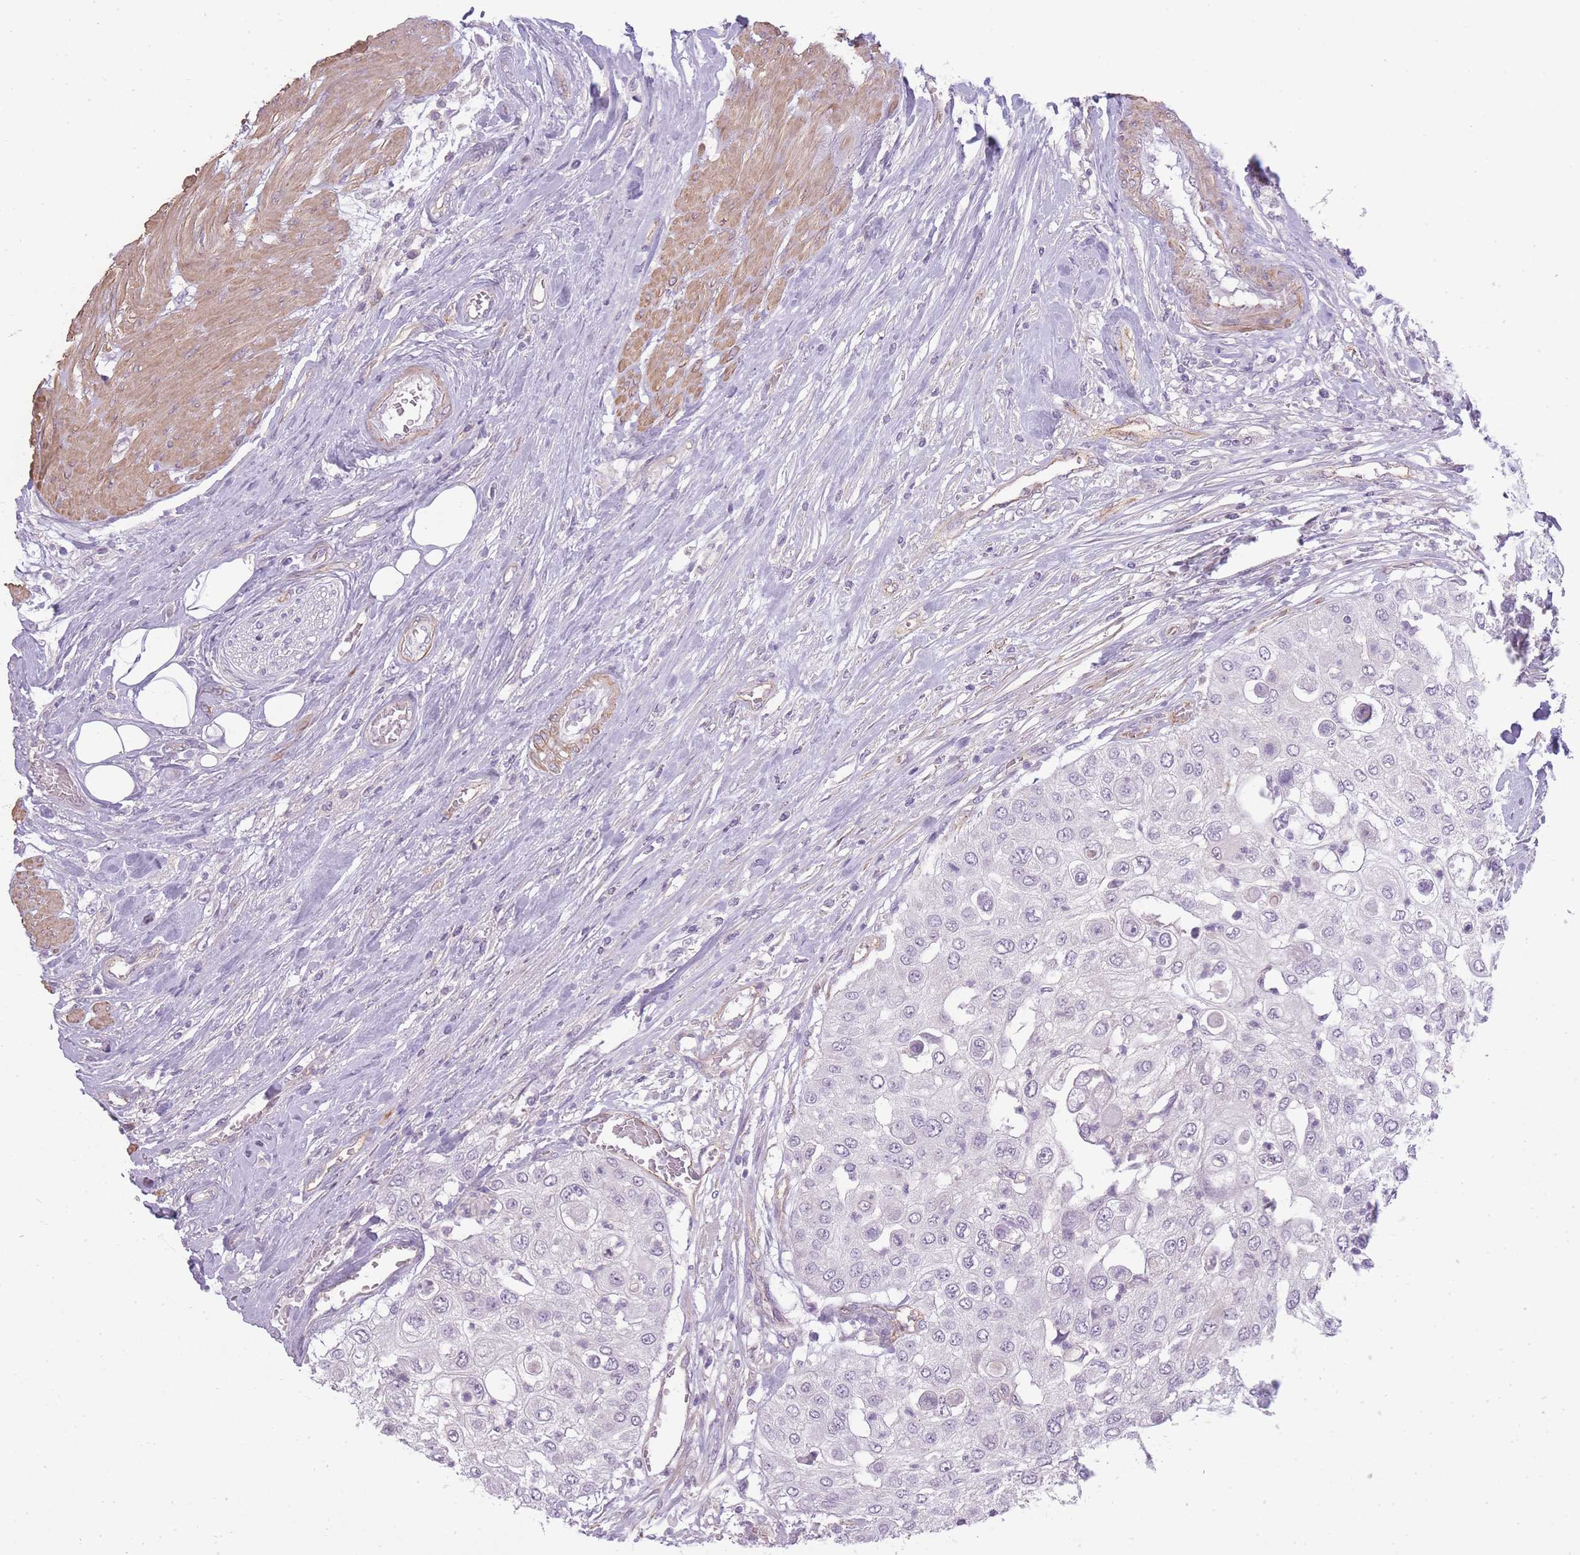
{"staining": {"intensity": "negative", "quantity": "none", "location": "none"}, "tissue": "urothelial cancer", "cell_type": "Tumor cells", "image_type": "cancer", "snomed": [{"axis": "morphology", "description": "Urothelial carcinoma, High grade"}, {"axis": "topography", "description": "Urinary bladder"}], "caption": "Immunohistochemical staining of urothelial cancer displays no significant staining in tumor cells.", "gene": "SLC8A2", "patient": {"sex": "female", "age": 79}}